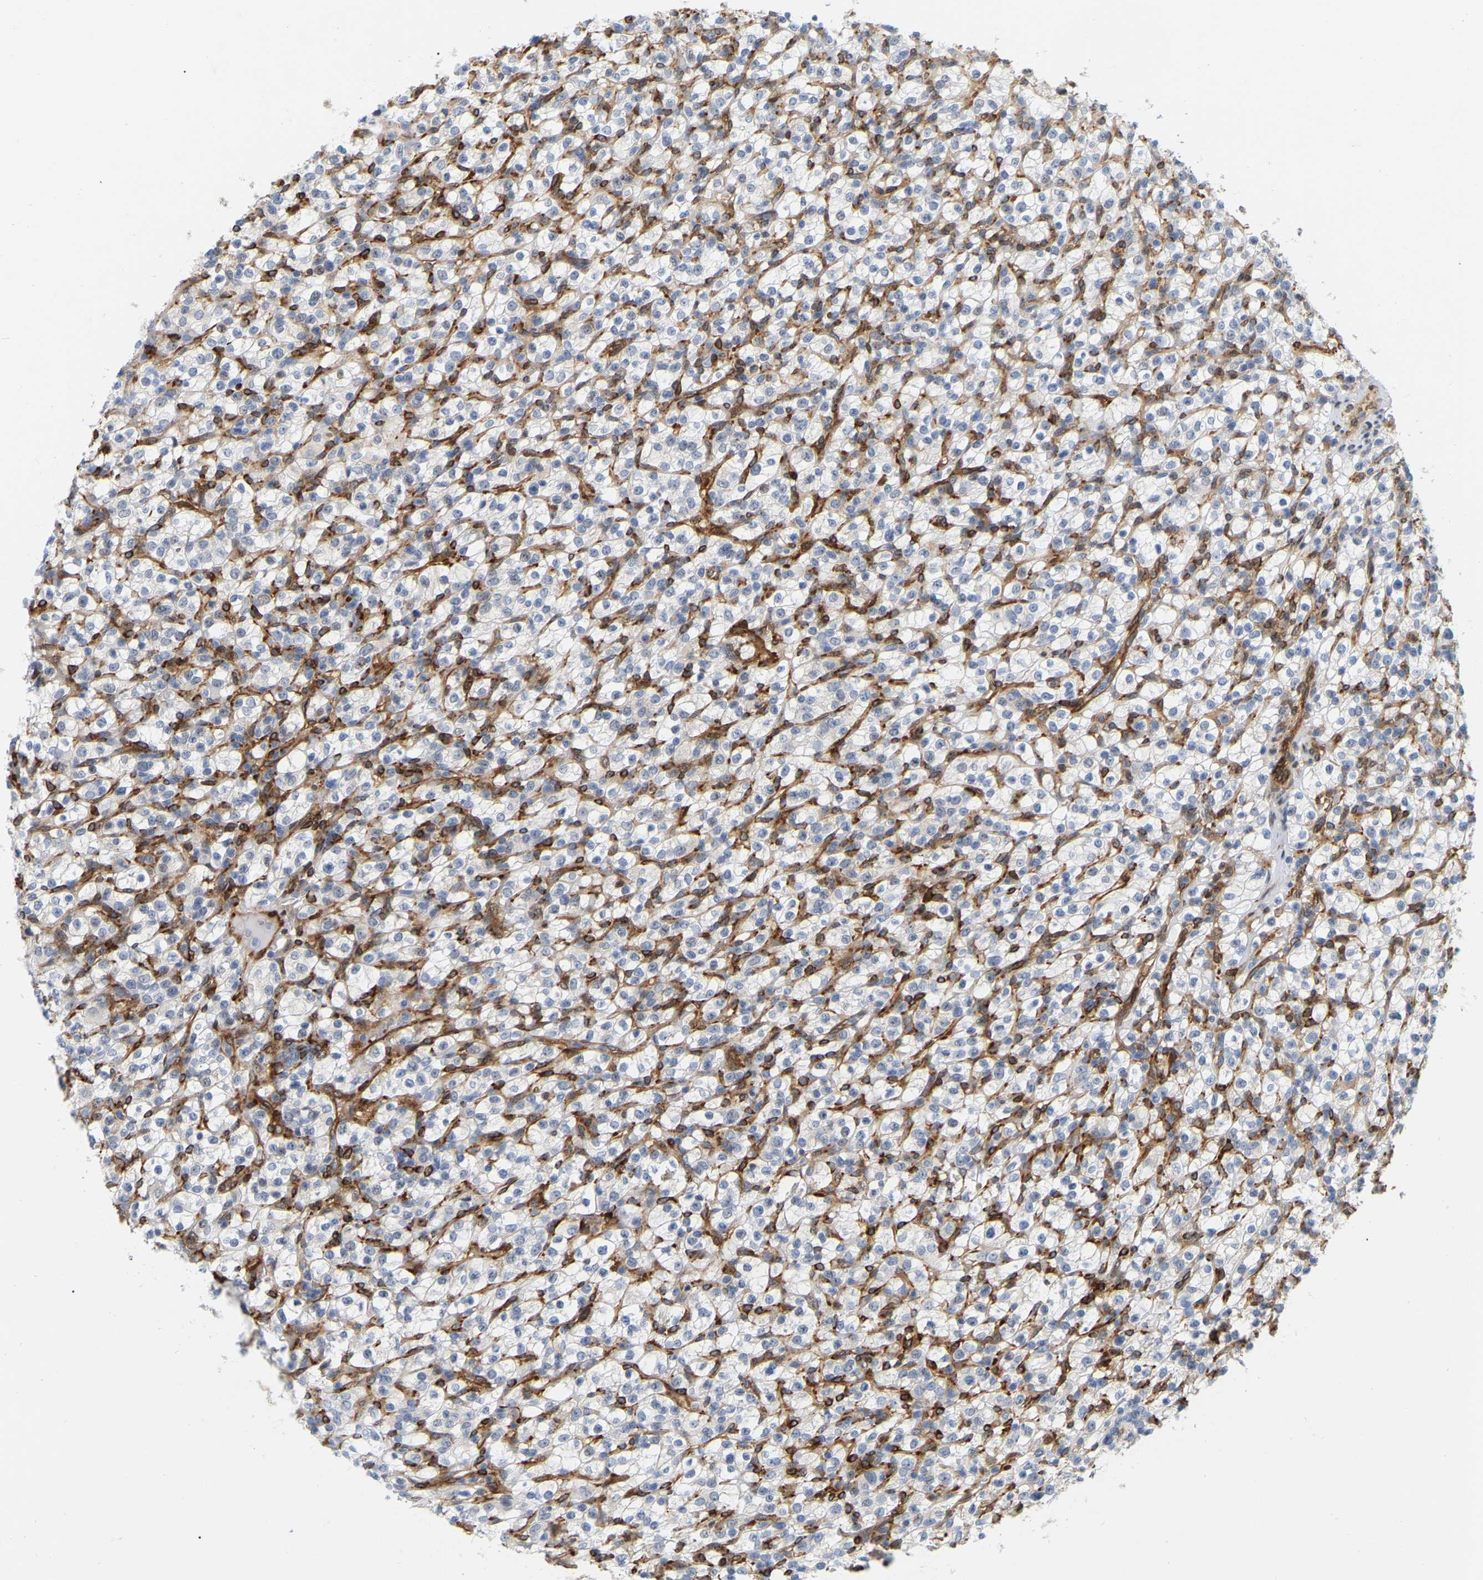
{"staining": {"intensity": "weak", "quantity": "<25%", "location": "cytoplasmic/membranous"}, "tissue": "renal cancer", "cell_type": "Tumor cells", "image_type": "cancer", "snomed": [{"axis": "morphology", "description": "Normal tissue, NOS"}, {"axis": "morphology", "description": "Adenocarcinoma, NOS"}, {"axis": "topography", "description": "Kidney"}], "caption": "IHC image of neoplastic tissue: human renal cancer stained with DAB (3,3'-diaminobenzidine) reveals no significant protein expression in tumor cells.", "gene": "RAPH1", "patient": {"sex": "female", "age": 72}}